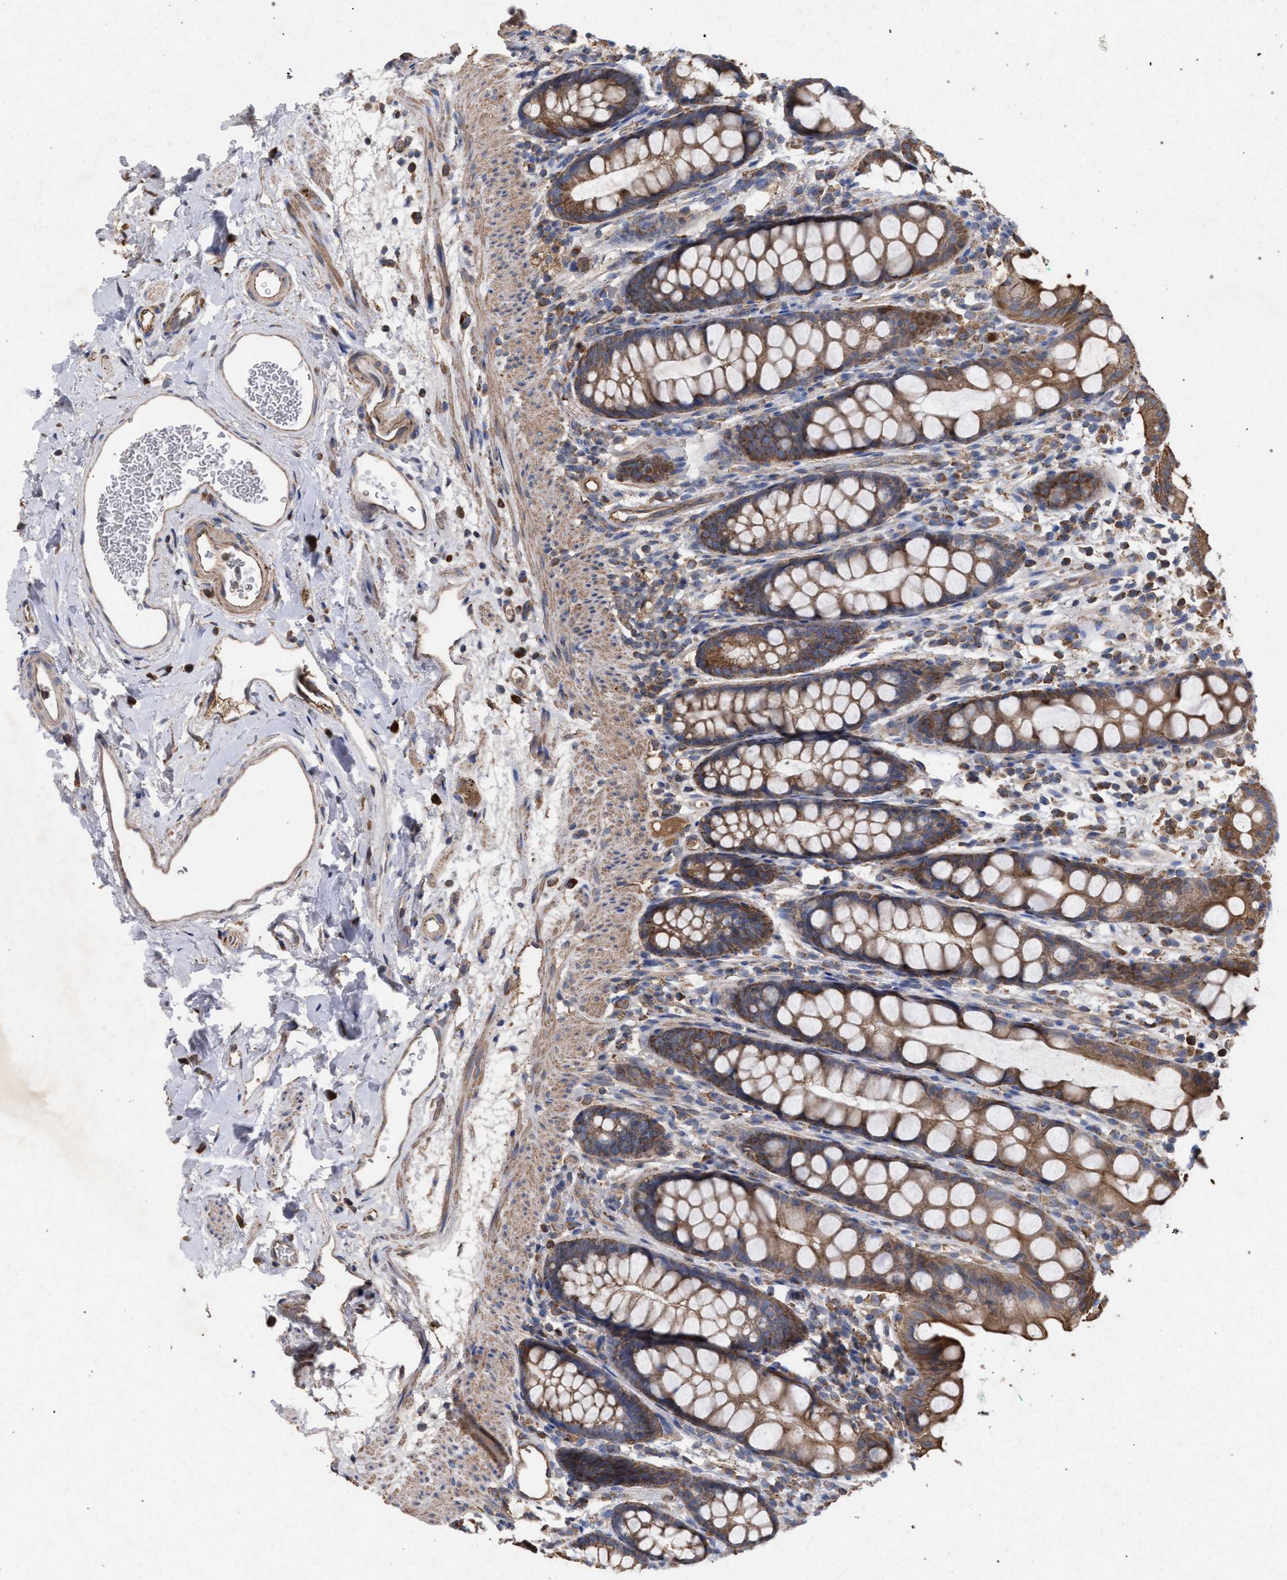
{"staining": {"intensity": "moderate", "quantity": ">75%", "location": "cytoplasmic/membranous"}, "tissue": "rectum", "cell_type": "Glandular cells", "image_type": "normal", "snomed": [{"axis": "morphology", "description": "Normal tissue, NOS"}, {"axis": "topography", "description": "Rectum"}], "caption": "Rectum was stained to show a protein in brown. There is medium levels of moderate cytoplasmic/membranous positivity in about >75% of glandular cells. Nuclei are stained in blue.", "gene": "BCL2L12", "patient": {"sex": "female", "age": 65}}